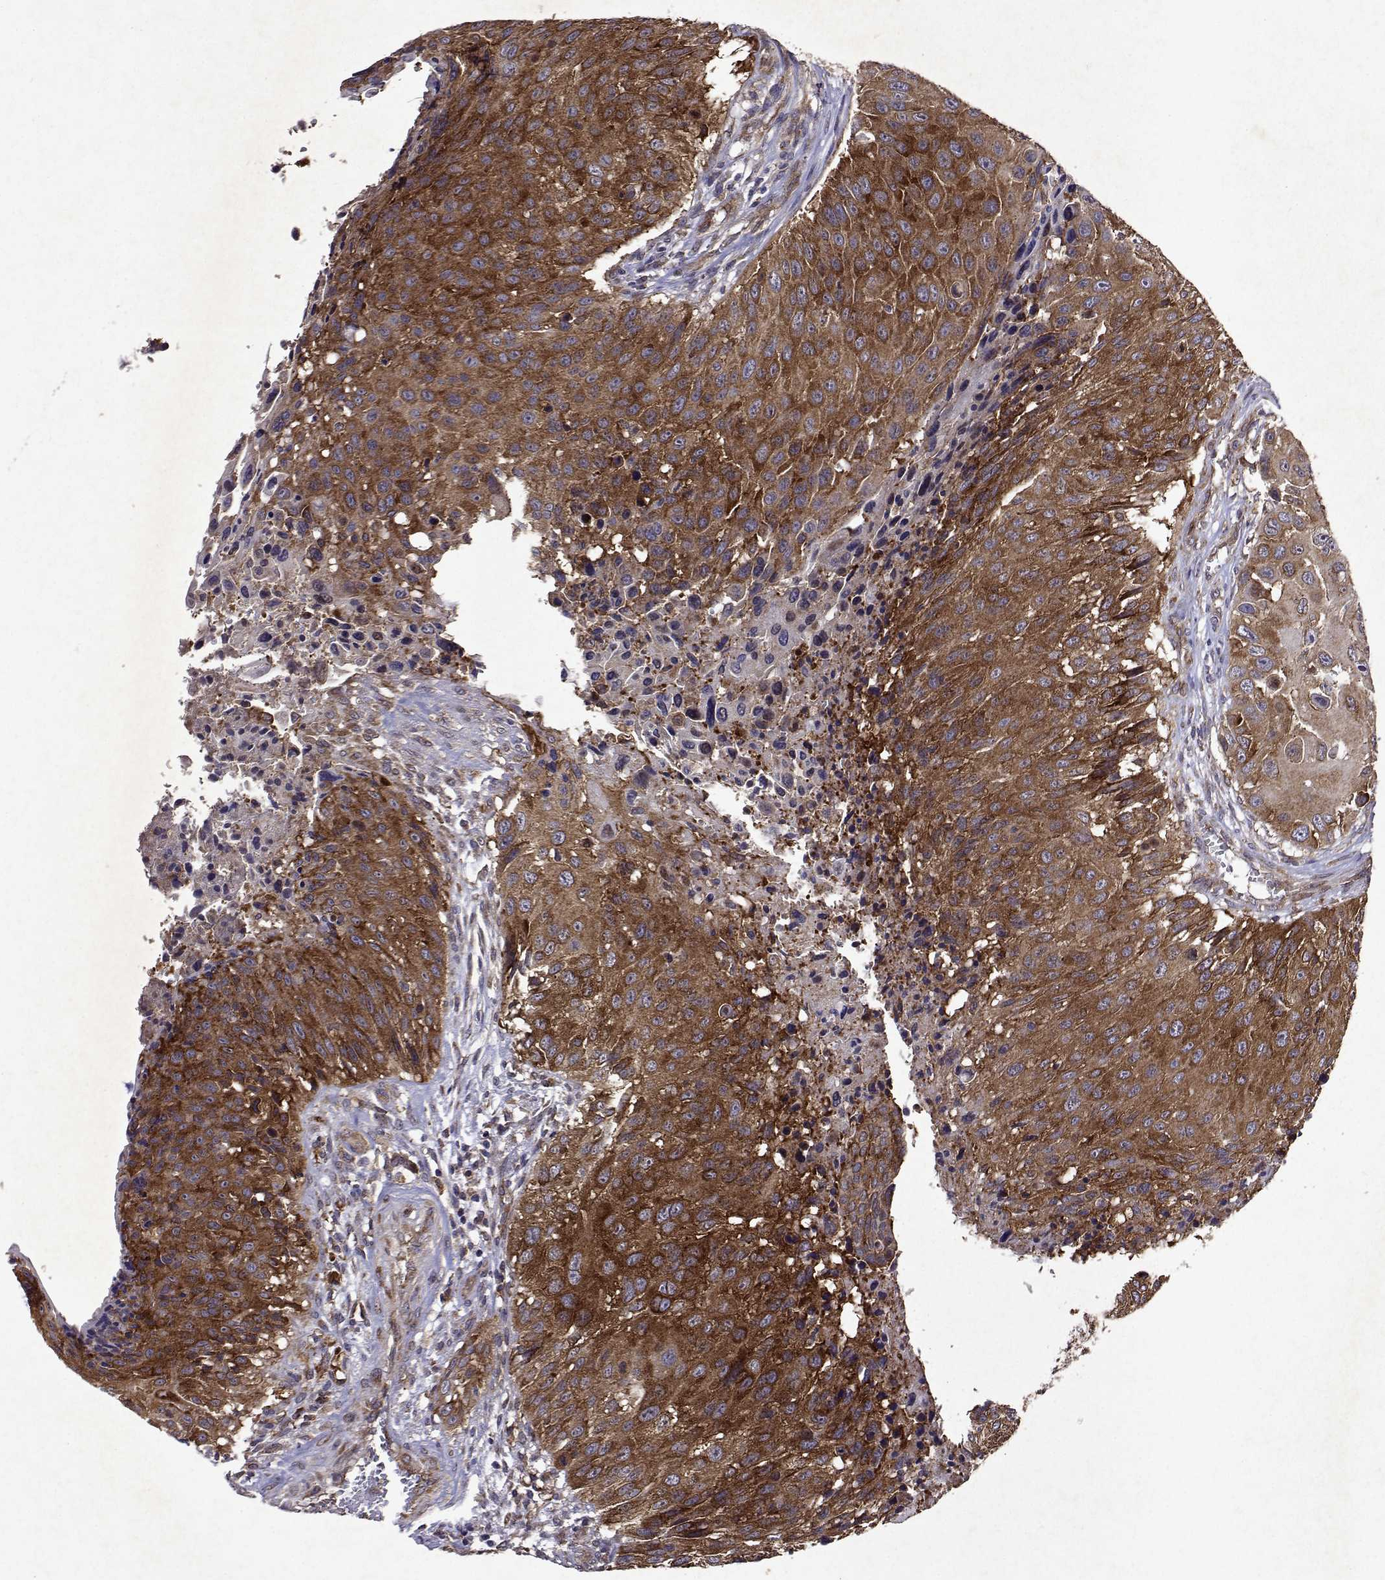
{"staining": {"intensity": "strong", "quantity": ">75%", "location": "cytoplasmic/membranous"}, "tissue": "urothelial cancer", "cell_type": "Tumor cells", "image_type": "cancer", "snomed": [{"axis": "morphology", "description": "Urothelial carcinoma, NOS"}, {"axis": "topography", "description": "Urinary bladder"}], "caption": "A photomicrograph of human transitional cell carcinoma stained for a protein reveals strong cytoplasmic/membranous brown staining in tumor cells.", "gene": "TARBP2", "patient": {"sex": "male", "age": 55}}